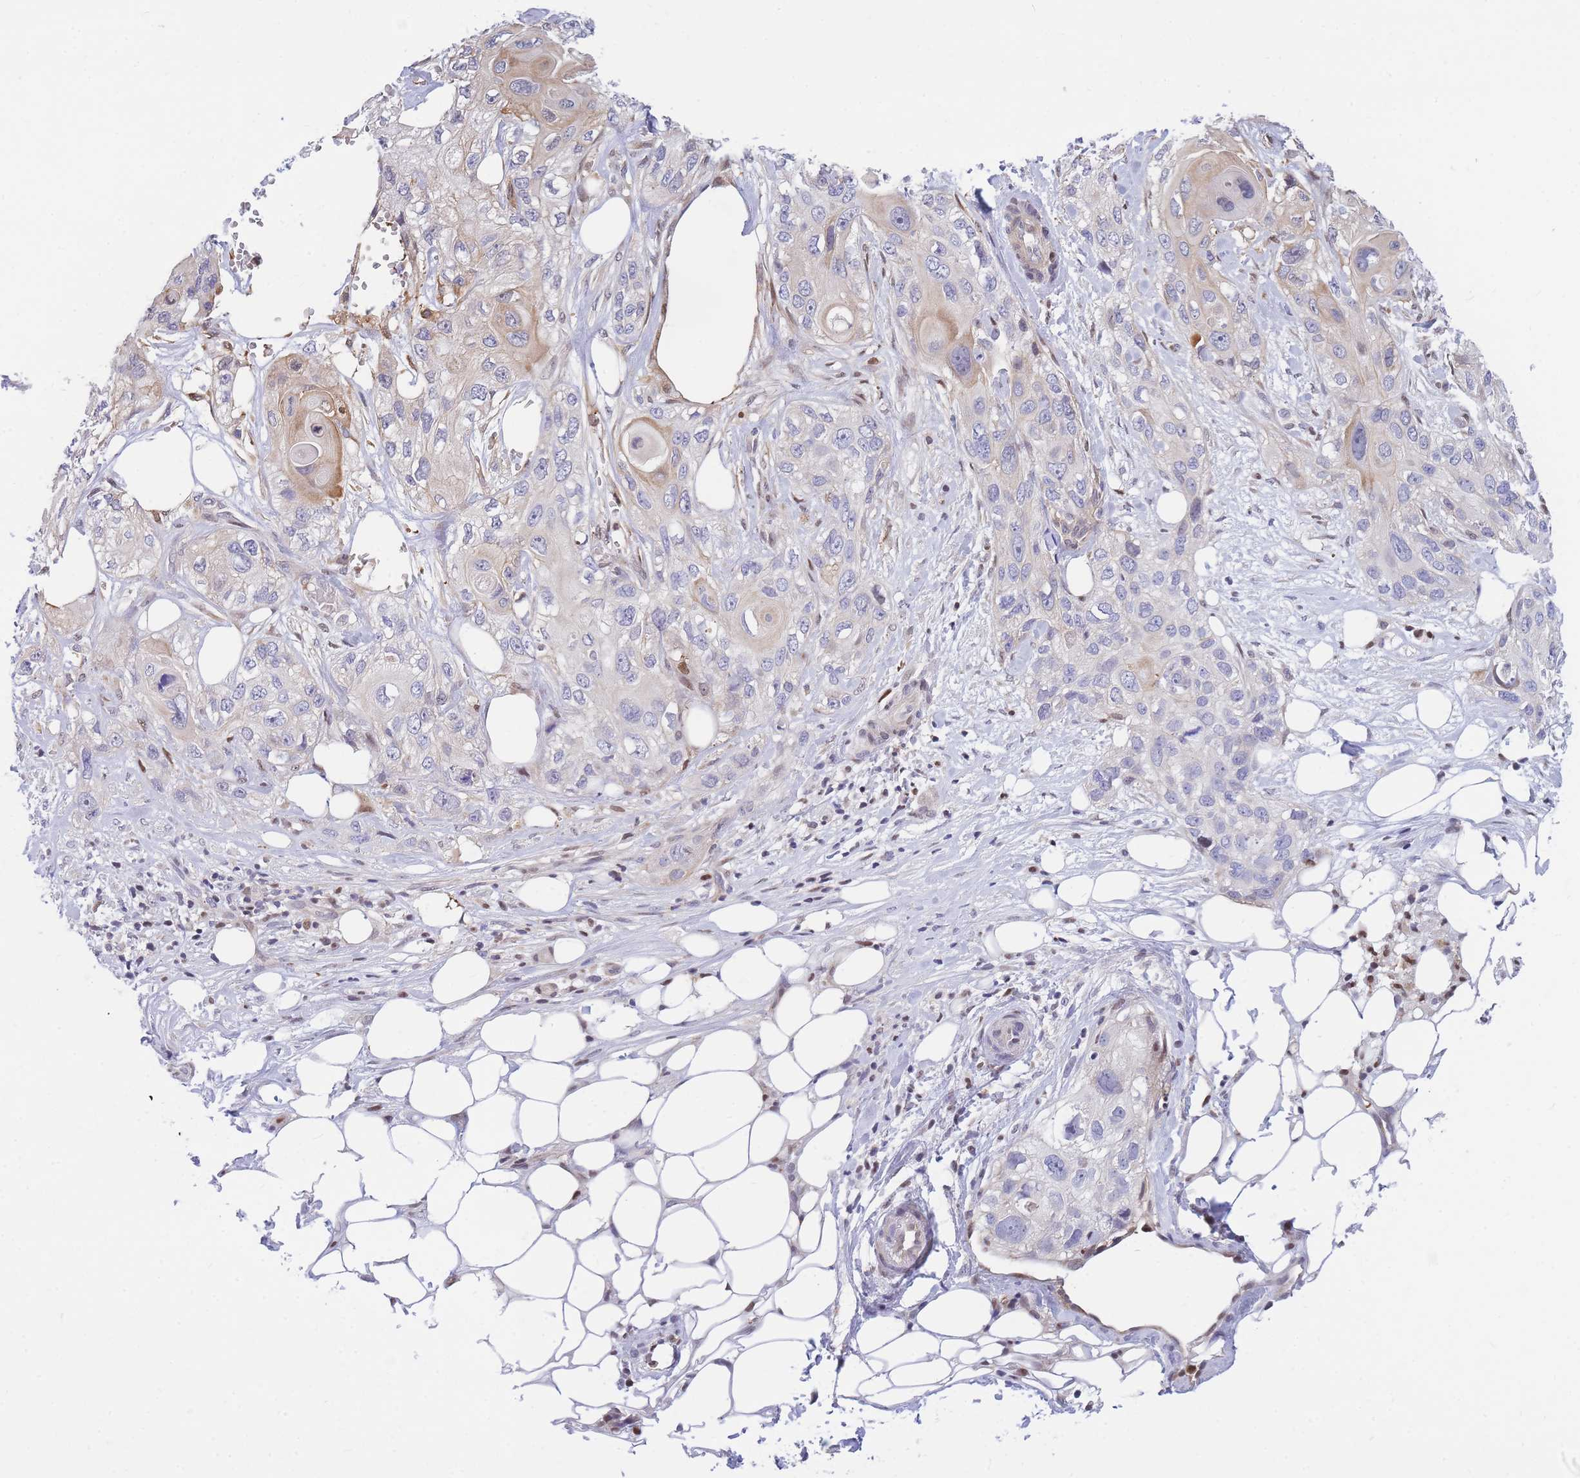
{"staining": {"intensity": "moderate", "quantity": "<25%", "location": "cytoplasmic/membranous,nuclear"}, "tissue": "skin cancer", "cell_type": "Tumor cells", "image_type": "cancer", "snomed": [{"axis": "morphology", "description": "Normal tissue, NOS"}, {"axis": "morphology", "description": "Squamous cell carcinoma, NOS"}, {"axis": "topography", "description": "Skin"}], "caption": "Skin cancer (squamous cell carcinoma) stained with DAB (3,3'-diaminobenzidine) IHC reveals low levels of moderate cytoplasmic/membranous and nuclear expression in about <25% of tumor cells.", "gene": "CRACD", "patient": {"sex": "male", "age": 72}}